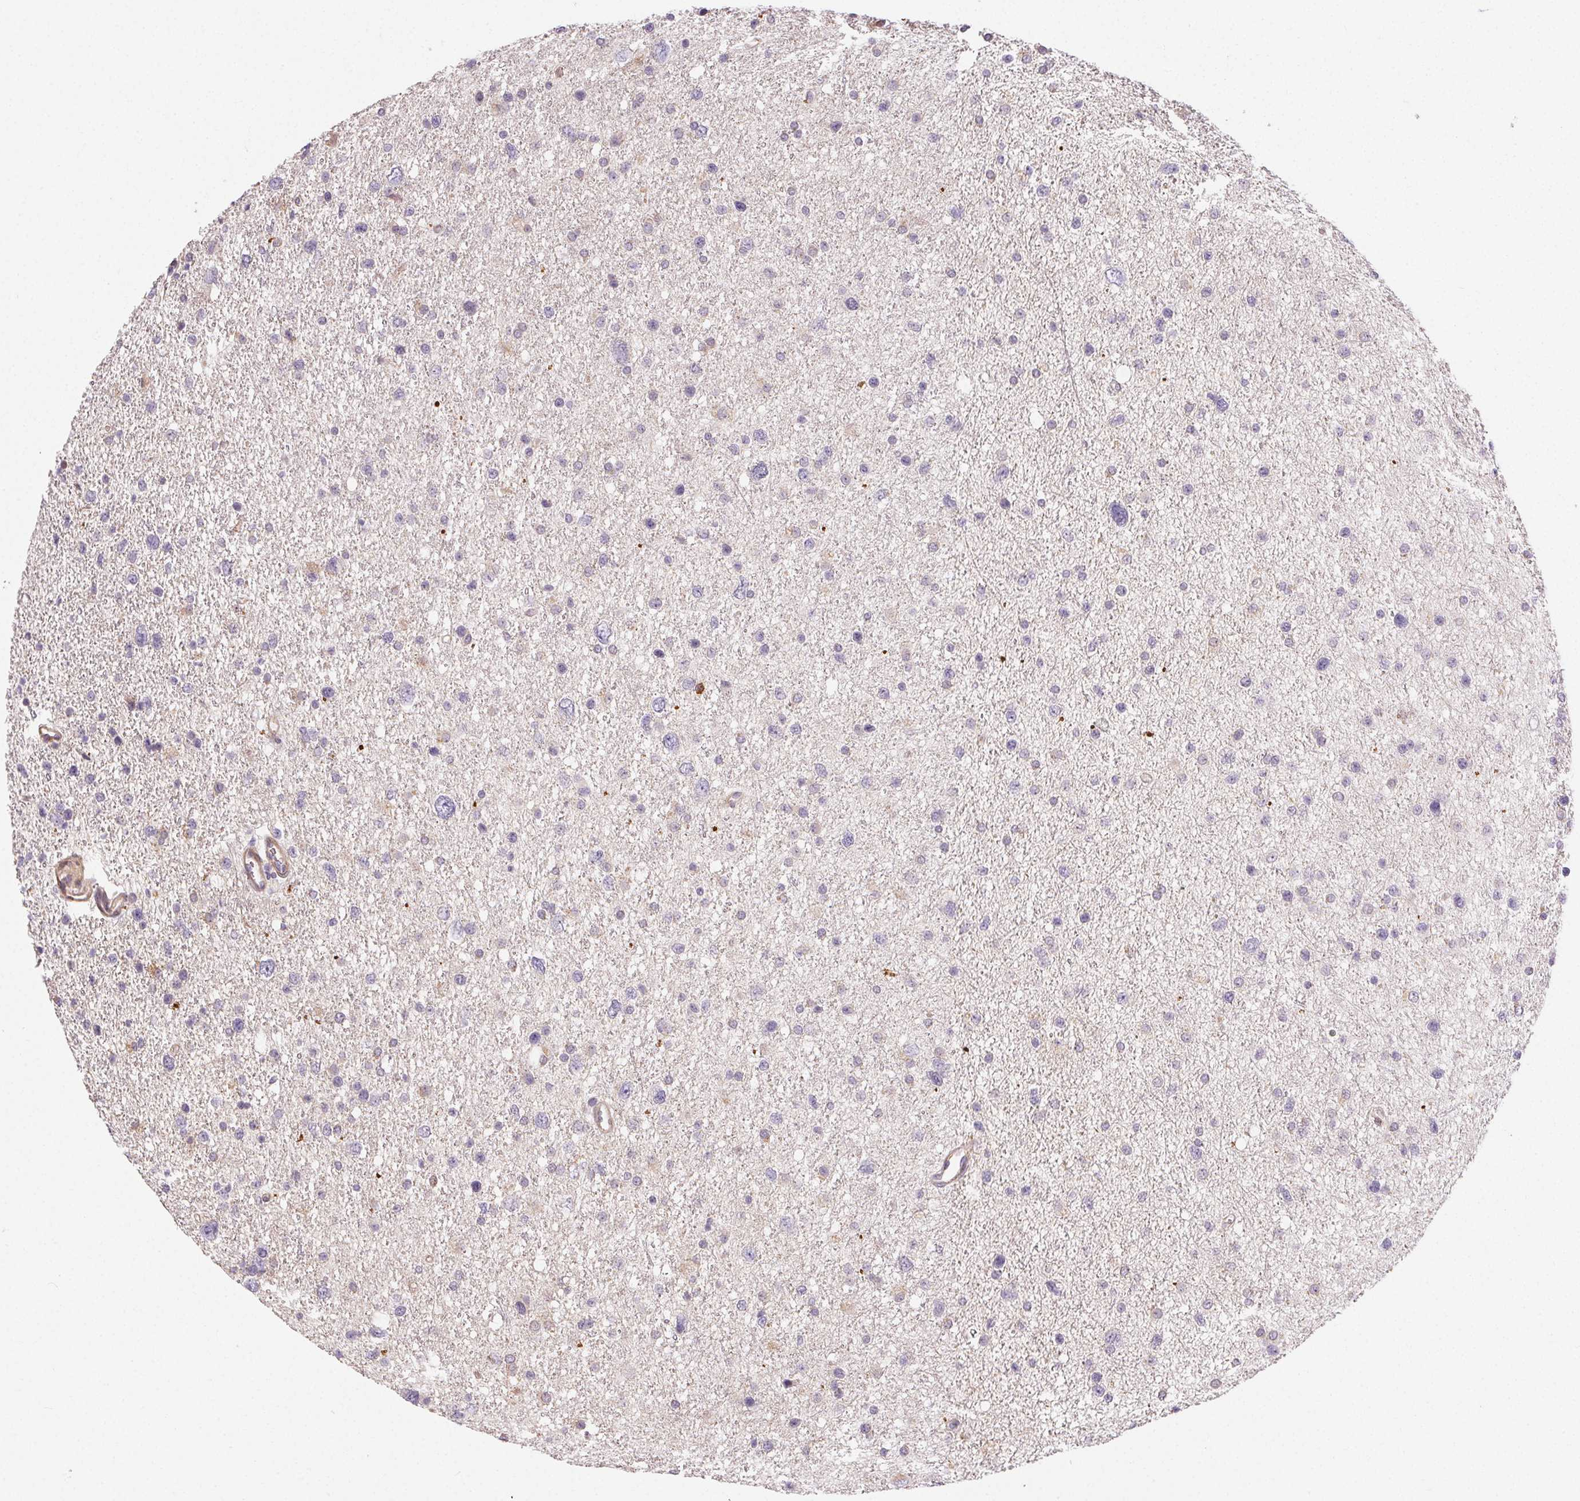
{"staining": {"intensity": "negative", "quantity": "none", "location": "none"}, "tissue": "glioma", "cell_type": "Tumor cells", "image_type": "cancer", "snomed": [{"axis": "morphology", "description": "Glioma, malignant, Low grade"}, {"axis": "topography", "description": "Brain"}], "caption": "Immunohistochemistry (IHC) of malignant glioma (low-grade) displays no staining in tumor cells.", "gene": "RPGRIP1", "patient": {"sex": "female", "age": 55}}